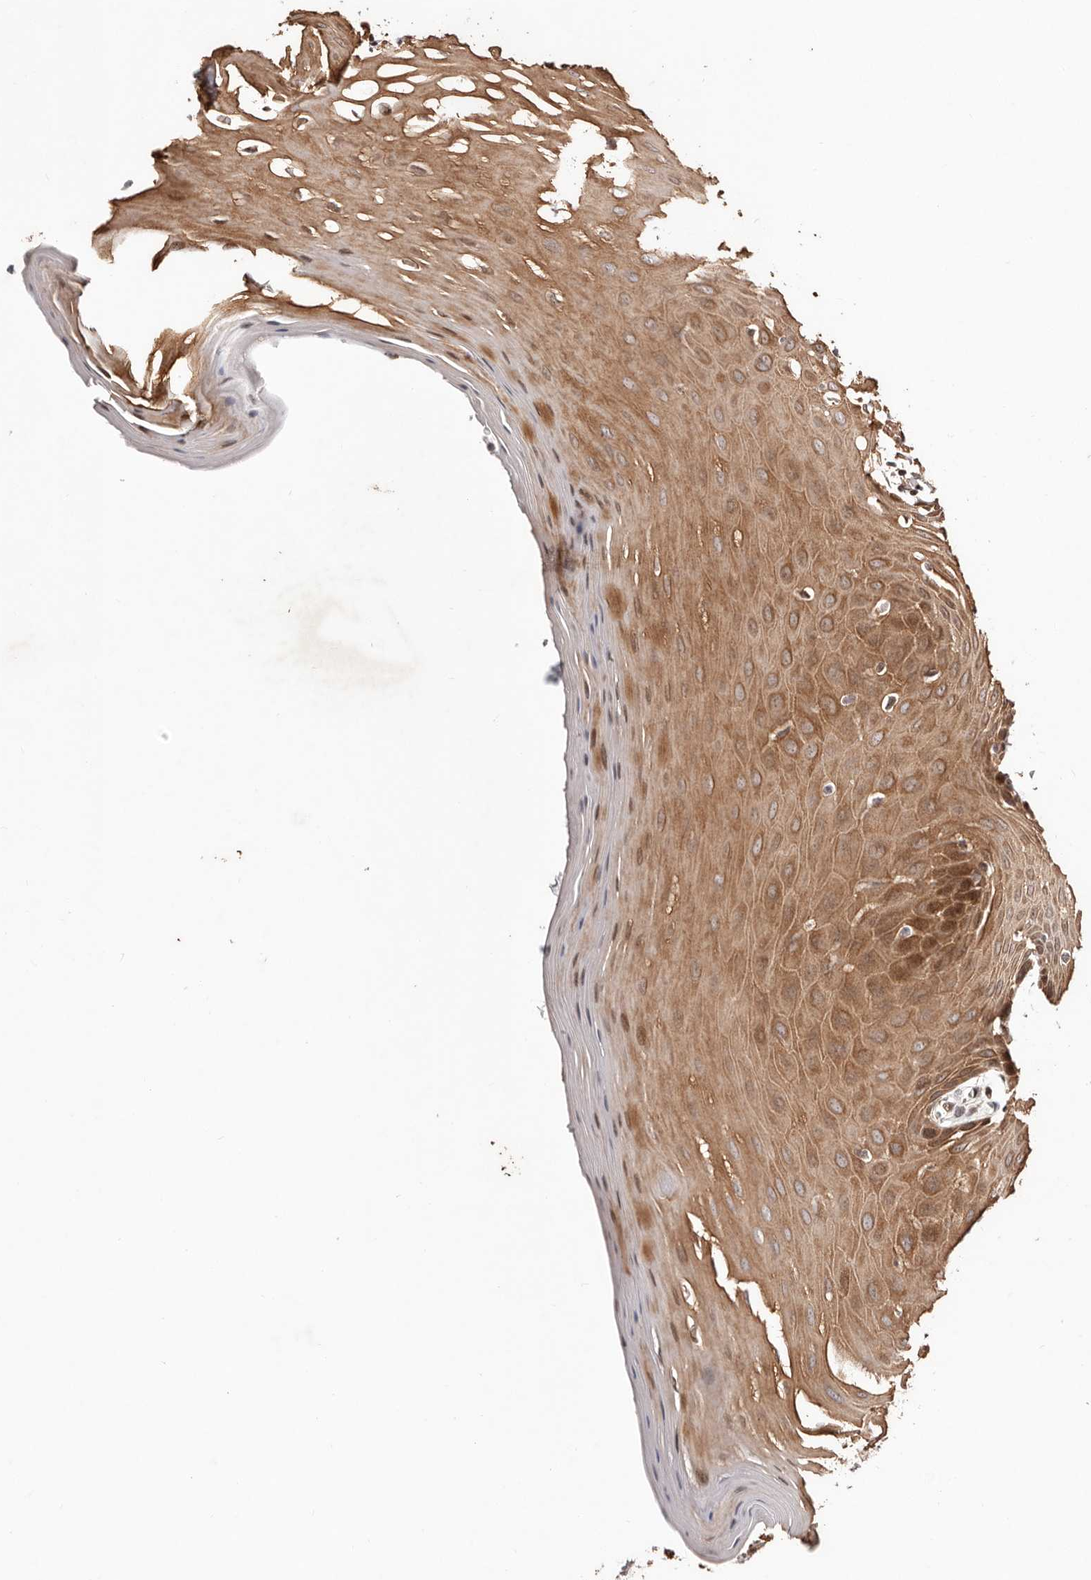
{"staining": {"intensity": "moderate", "quantity": ">75%", "location": "cytoplasmic/membranous"}, "tissue": "oral mucosa", "cell_type": "Squamous epithelial cells", "image_type": "normal", "snomed": [{"axis": "morphology", "description": "Normal tissue, NOS"}, {"axis": "morphology", "description": "Squamous cell carcinoma, NOS"}, {"axis": "topography", "description": "Skeletal muscle"}, {"axis": "topography", "description": "Oral tissue"}, {"axis": "topography", "description": "Salivary gland"}, {"axis": "topography", "description": "Head-Neck"}], "caption": "About >75% of squamous epithelial cells in unremarkable oral mucosa demonstrate moderate cytoplasmic/membranous protein expression as visualized by brown immunohistochemical staining.", "gene": "HIVEP3", "patient": {"sex": "male", "age": 54}}